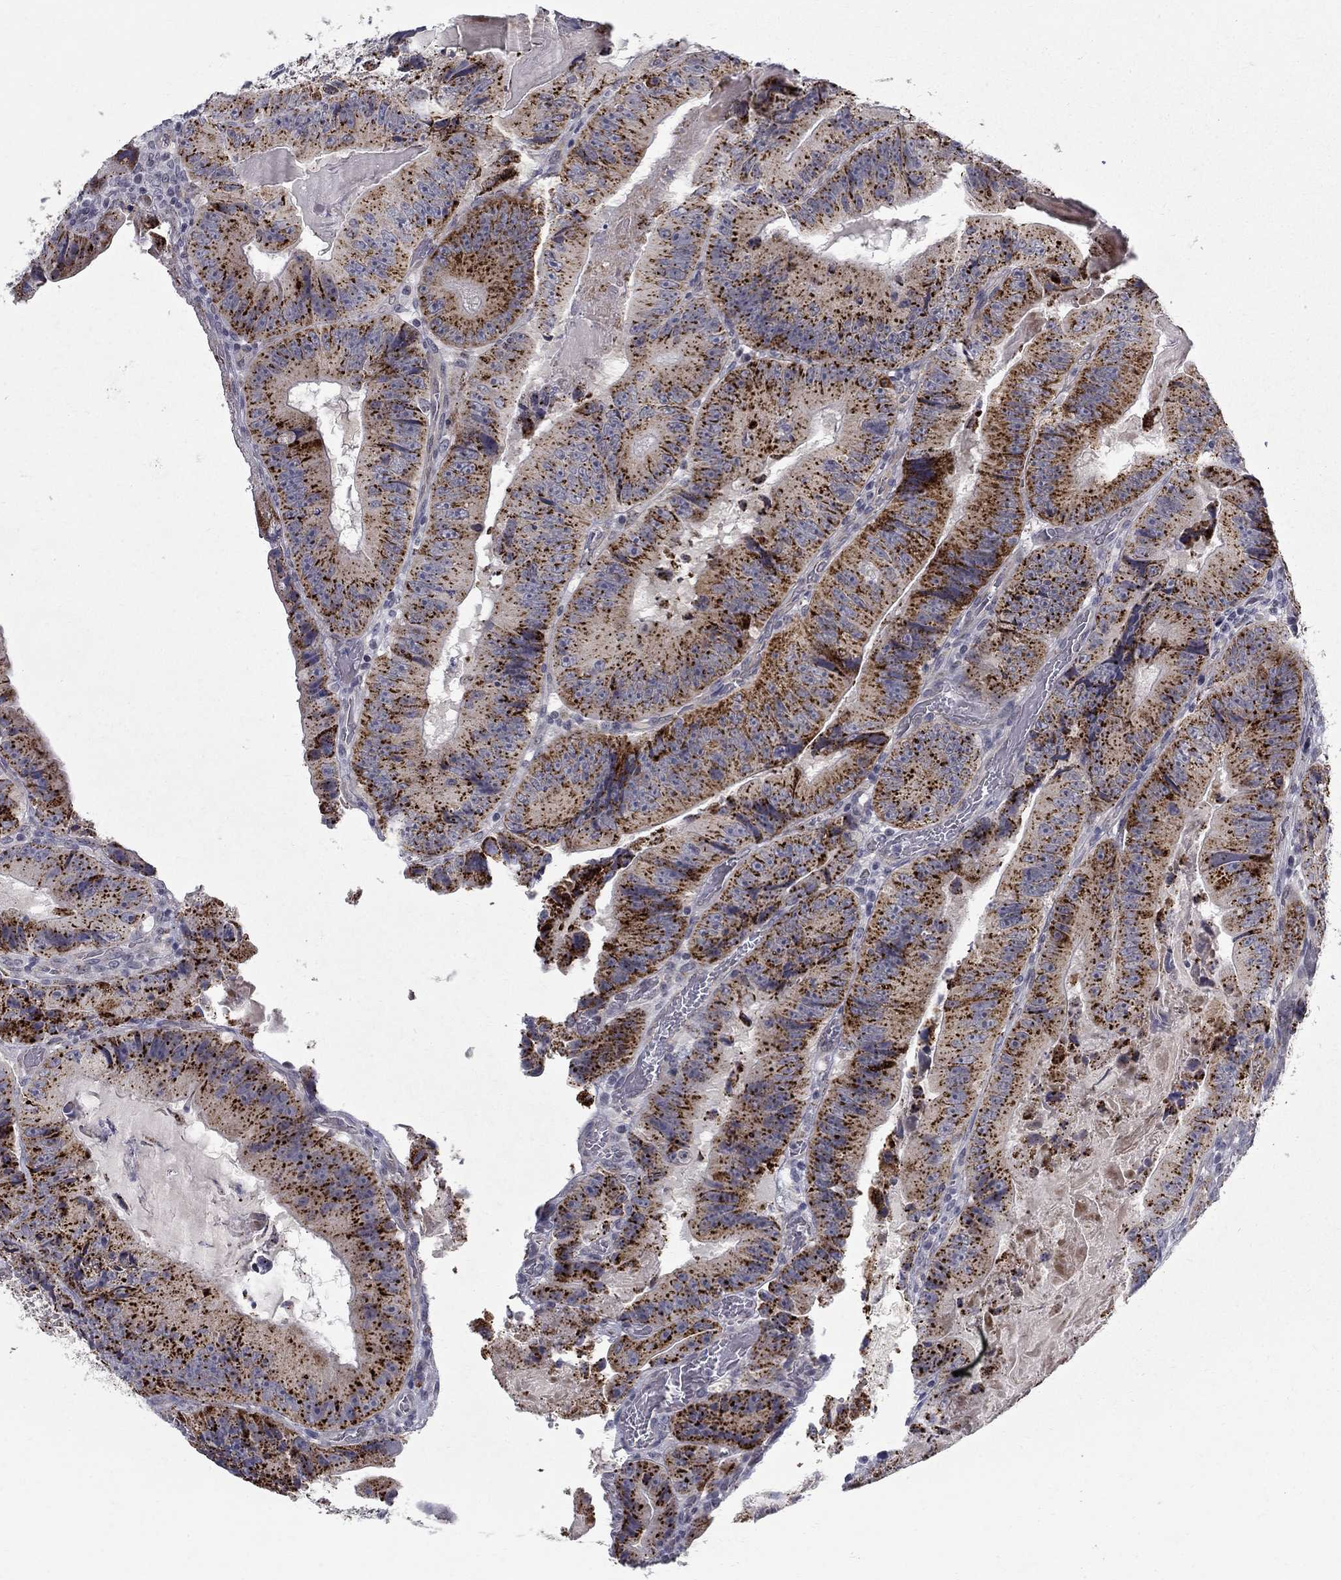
{"staining": {"intensity": "strong", "quantity": ">75%", "location": "cytoplasmic/membranous"}, "tissue": "colorectal cancer", "cell_type": "Tumor cells", "image_type": "cancer", "snomed": [{"axis": "morphology", "description": "Adenocarcinoma, NOS"}, {"axis": "topography", "description": "Colon"}], "caption": "Immunohistochemistry (IHC) staining of colorectal adenocarcinoma, which displays high levels of strong cytoplasmic/membranous positivity in approximately >75% of tumor cells indicating strong cytoplasmic/membranous protein positivity. The staining was performed using DAB (3,3'-diaminobenzidine) (brown) for protein detection and nuclei were counterstained in hematoxylin (blue).", "gene": "CLIC6", "patient": {"sex": "female", "age": 86}}